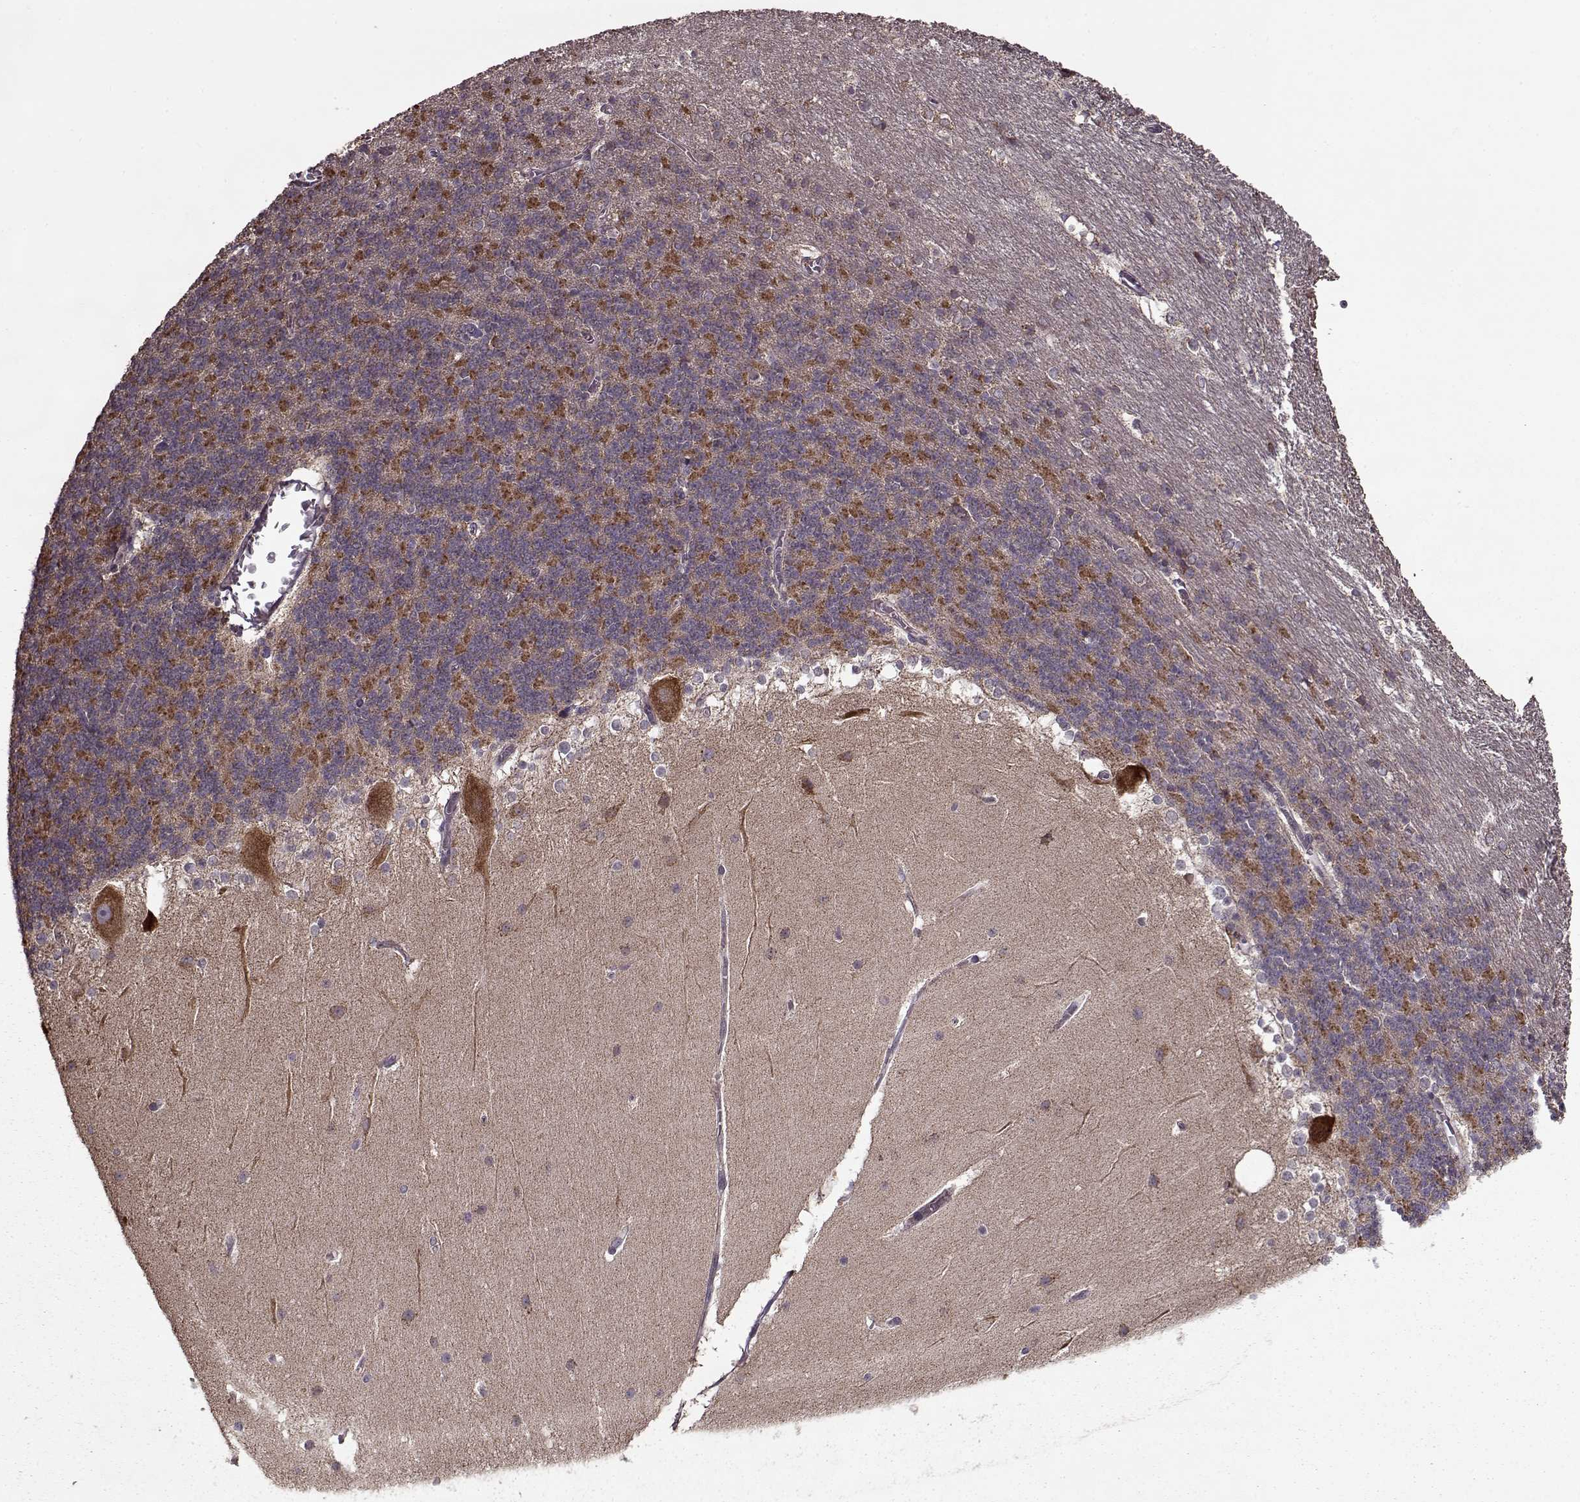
{"staining": {"intensity": "moderate", "quantity": "<25%", "location": "cytoplasmic/membranous"}, "tissue": "cerebellum", "cell_type": "Cells in granular layer", "image_type": "normal", "snomed": [{"axis": "morphology", "description": "Normal tissue, NOS"}, {"axis": "topography", "description": "Cerebellum"}], "caption": "This is an image of IHC staining of normal cerebellum, which shows moderate staining in the cytoplasmic/membranous of cells in granular layer.", "gene": "IMMP1L", "patient": {"sex": "female", "age": 19}}